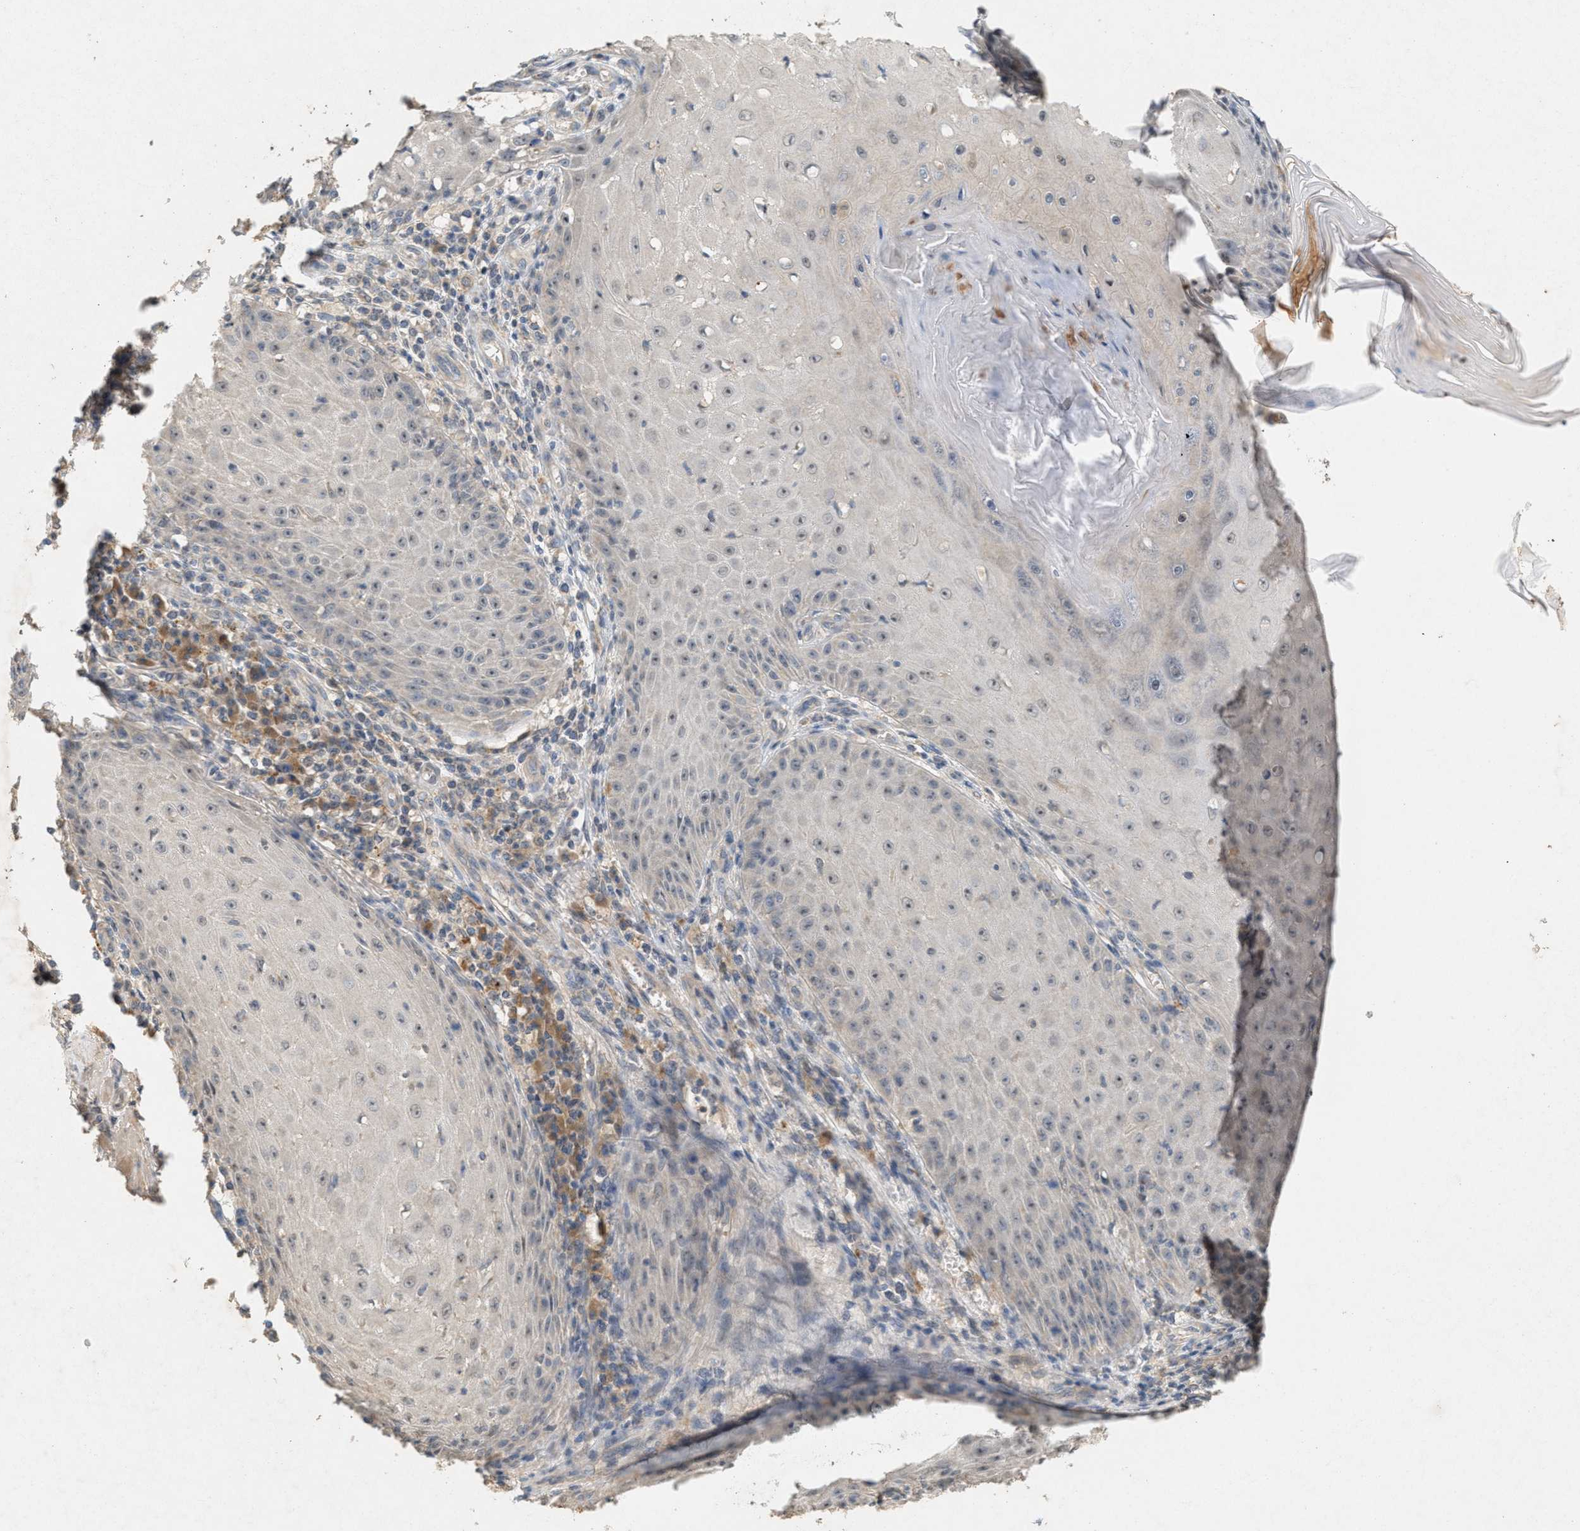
{"staining": {"intensity": "negative", "quantity": "none", "location": "none"}, "tissue": "skin cancer", "cell_type": "Tumor cells", "image_type": "cancer", "snomed": [{"axis": "morphology", "description": "Squamous cell carcinoma, NOS"}, {"axis": "topography", "description": "Skin"}], "caption": "An image of human skin cancer (squamous cell carcinoma) is negative for staining in tumor cells.", "gene": "DCAF7", "patient": {"sex": "female", "age": 73}}